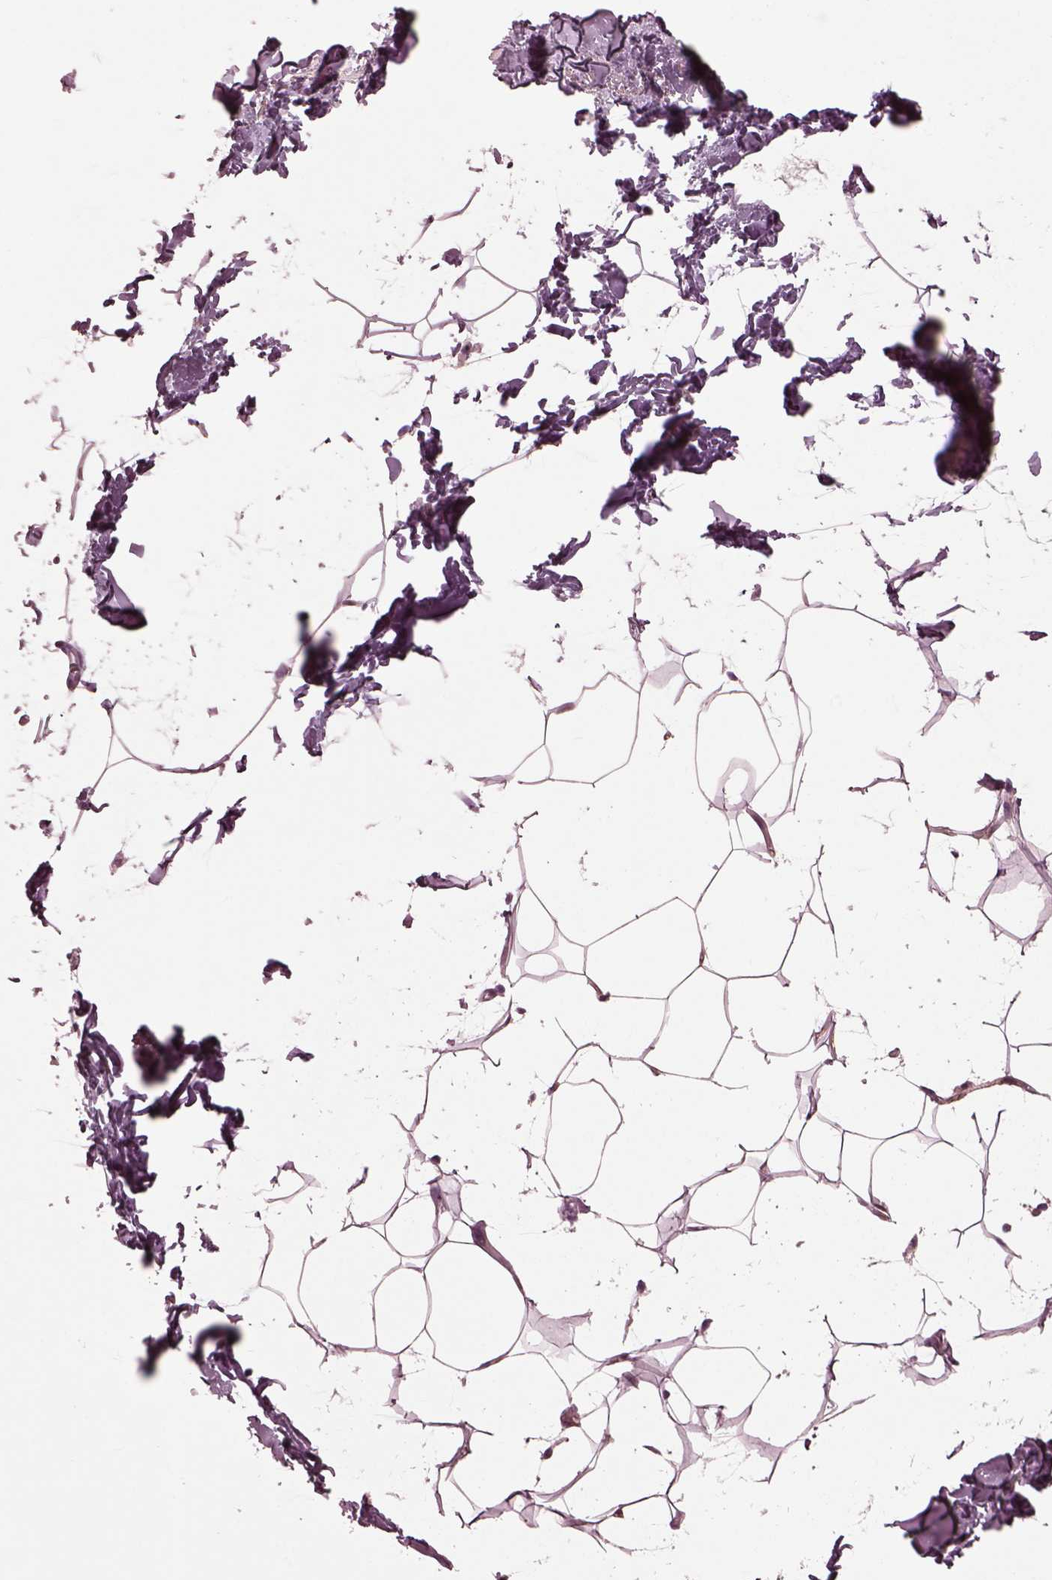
{"staining": {"intensity": "negative", "quantity": "none", "location": "none"}, "tissue": "breast", "cell_type": "Adipocytes", "image_type": "normal", "snomed": [{"axis": "morphology", "description": "Normal tissue, NOS"}, {"axis": "topography", "description": "Breast"}], "caption": "IHC image of normal human breast stained for a protein (brown), which reveals no positivity in adipocytes. The staining is performed using DAB (3,3'-diaminobenzidine) brown chromogen with nuclei counter-stained in using hematoxylin.", "gene": "MIB2", "patient": {"sex": "female", "age": 32}}